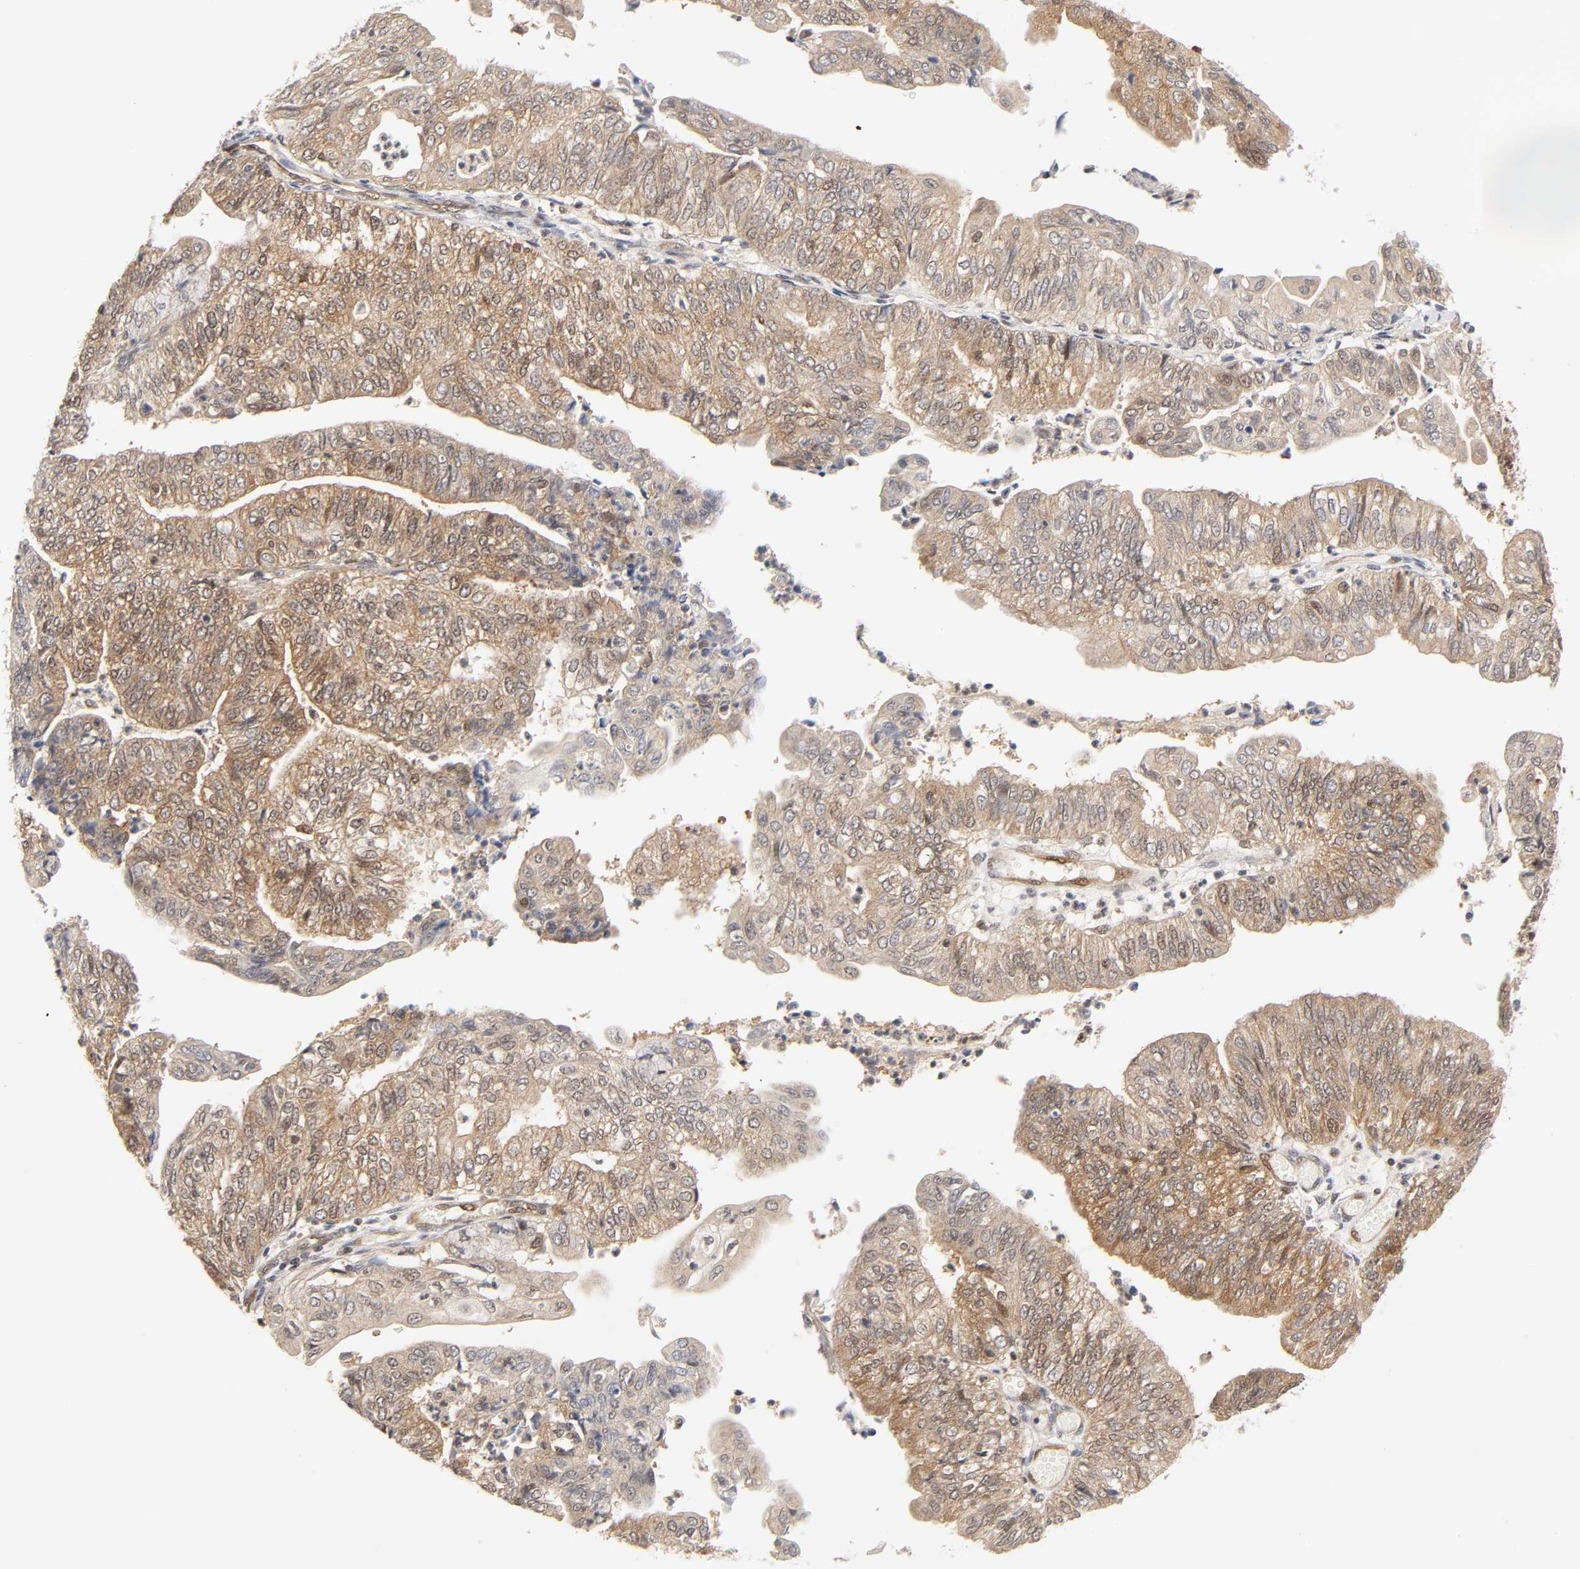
{"staining": {"intensity": "weak", "quantity": ">75%", "location": "cytoplasmic/membranous,nuclear"}, "tissue": "endometrial cancer", "cell_type": "Tumor cells", "image_type": "cancer", "snomed": [{"axis": "morphology", "description": "Adenocarcinoma, NOS"}, {"axis": "topography", "description": "Endometrium"}], "caption": "The micrograph demonstrates a brown stain indicating the presence of a protein in the cytoplasmic/membranous and nuclear of tumor cells in endometrial cancer (adenocarcinoma).", "gene": "CDC37", "patient": {"sex": "female", "age": 59}}